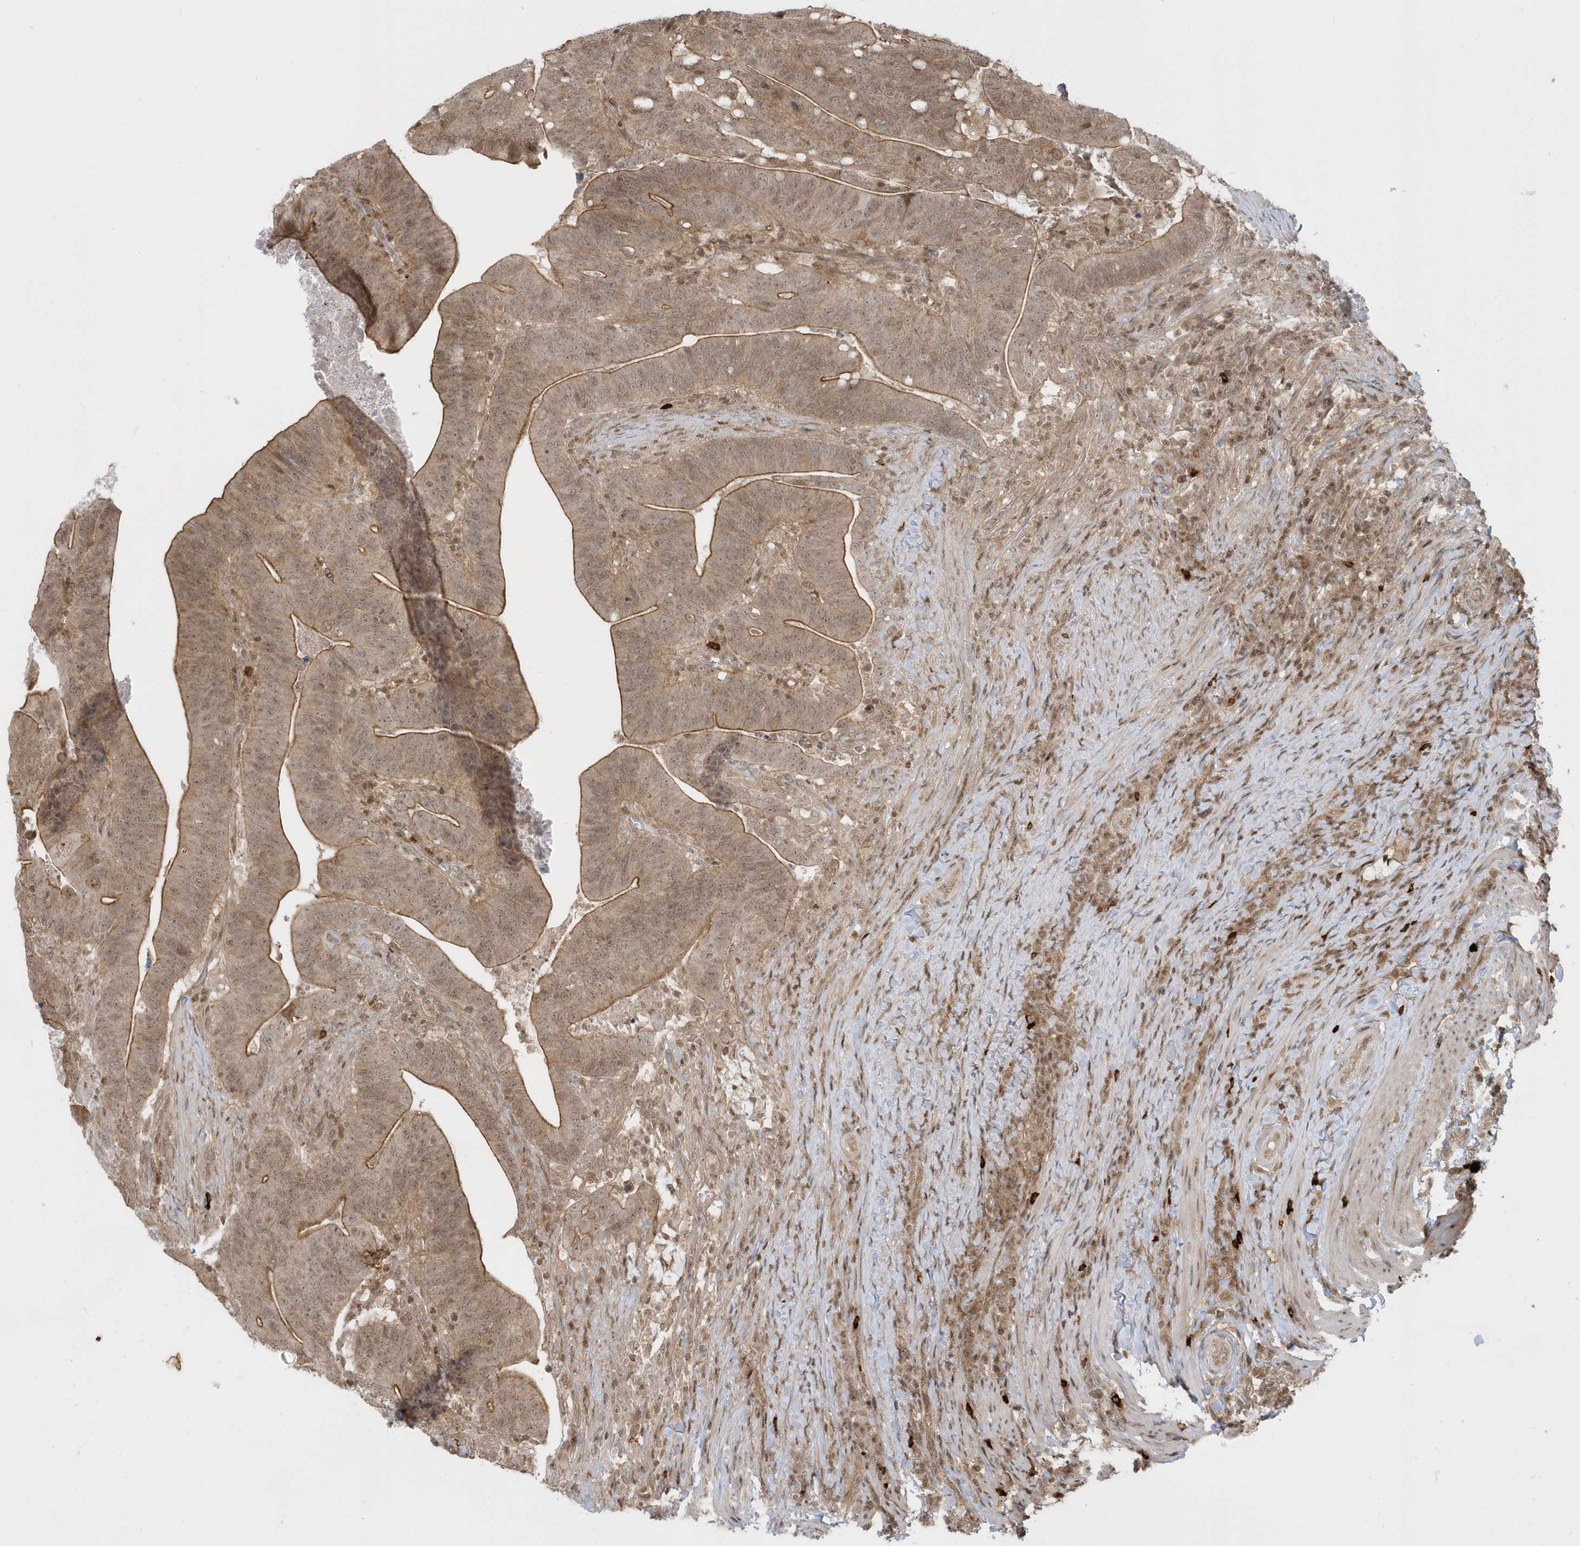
{"staining": {"intensity": "moderate", "quantity": ">75%", "location": "cytoplasmic/membranous,nuclear"}, "tissue": "colorectal cancer", "cell_type": "Tumor cells", "image_type": "cancer", "snomed": [{"axis": "morphology", "description": "Adenocarcinoma, NOS"}, {"axis": "topography", "description": "Colon"}], "caption": "DAB (3,3'-diaminobenzidine) immunohistochemical staining of adenocarcinoma (colorectal) shows moderate cytoplasmic/membranous and nuclear protein staining in approximately >75% of tumor cells.", "gene": "PPP1R7", "patient": {"sex": "female", "age": 66}}